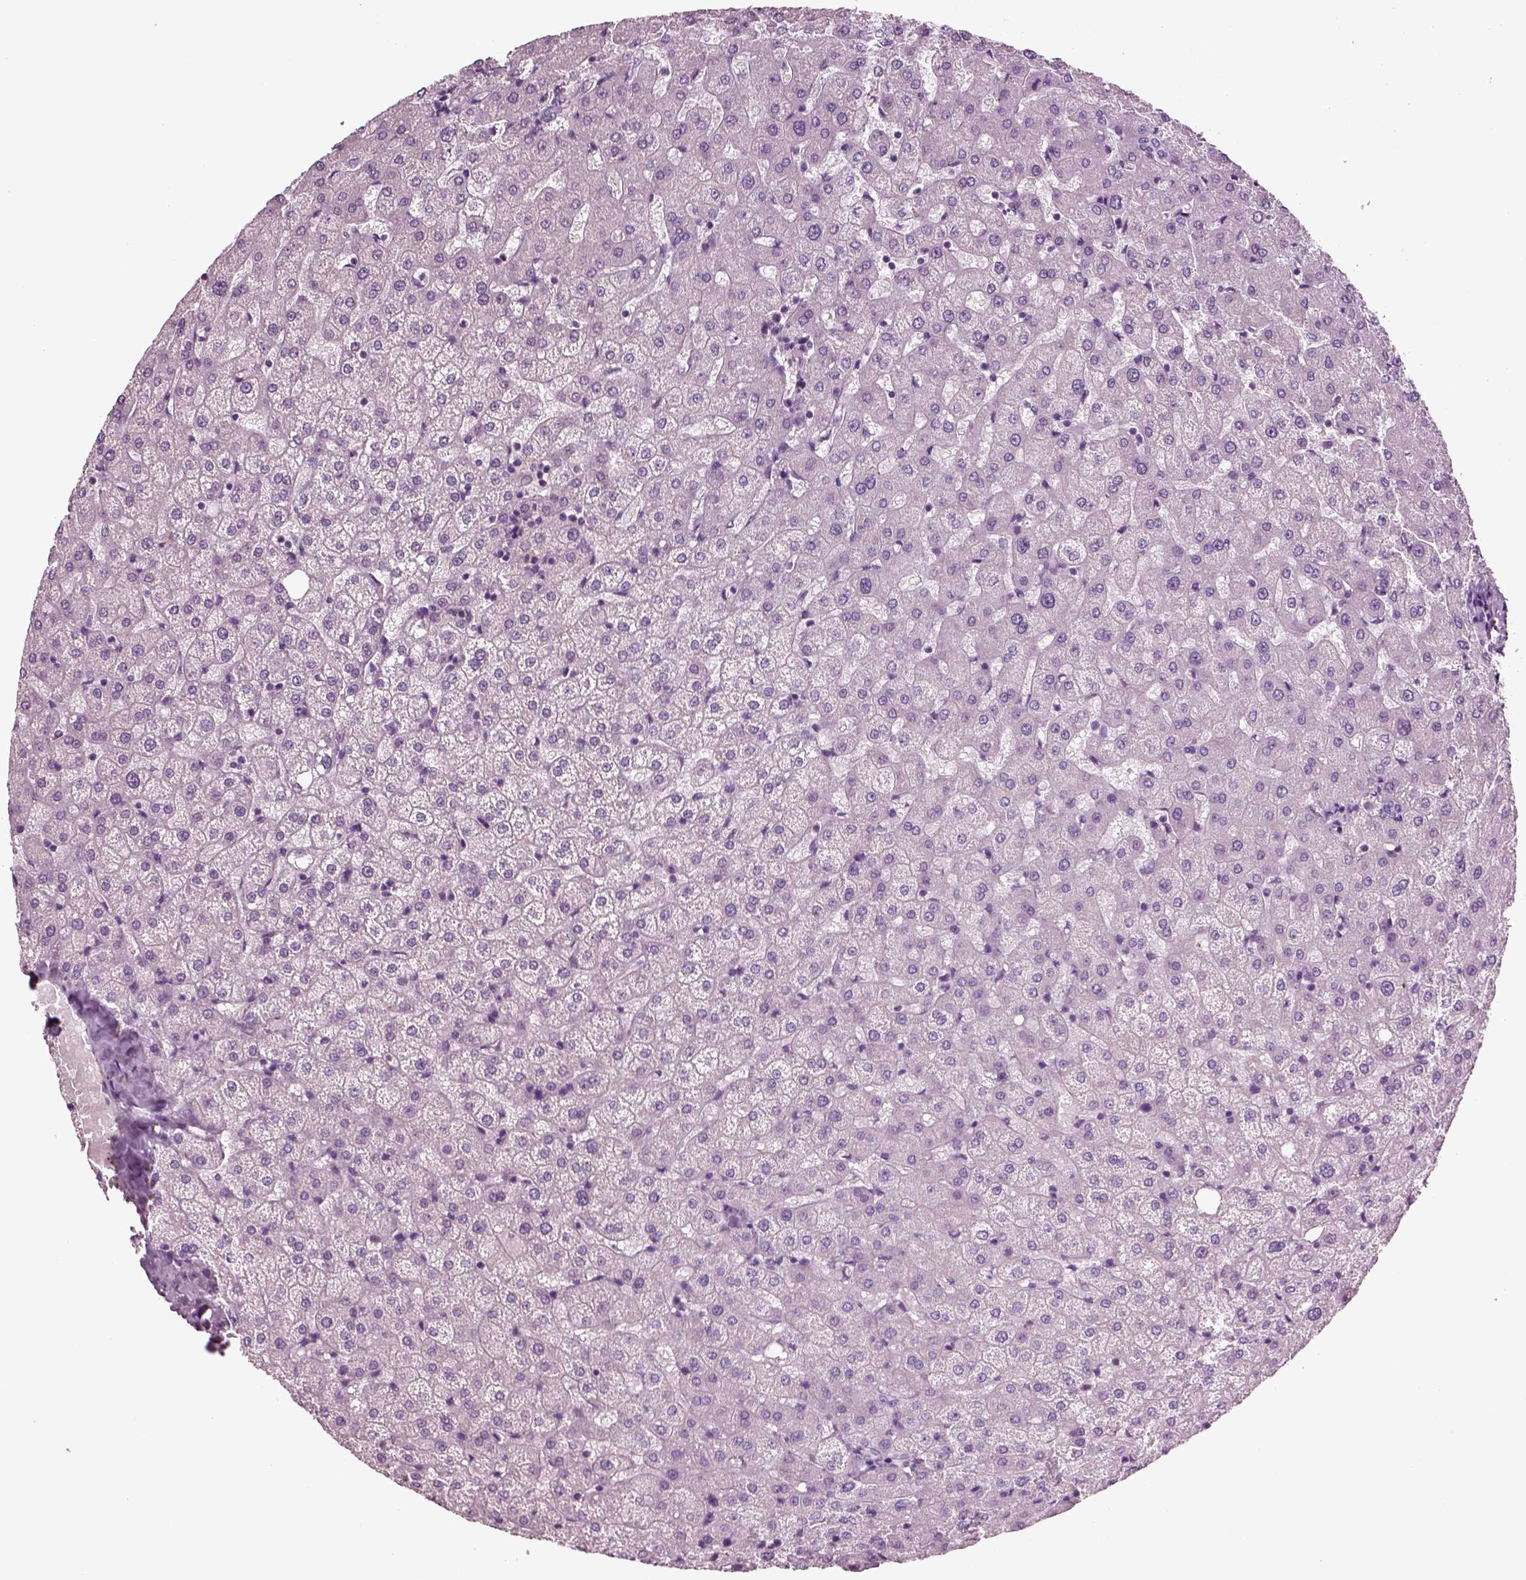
{"staining": {"intensity": "negative", "quantity": "none", "location": "none"}, "tissue": "liver", "cell_type": "Cholangiocytes", "image_type": "normal", "snomed": [{"axis": "morphology", "description": "Normal tissue, NOS"}, {"axis": "topography", "description": "Liver"}], "caption": "Protein analysis of unremarkable liver reveals no significant positivity in cholangiocytes.", "gene": "DEFB118", "patient": {"sex": "female", "age": 50}}